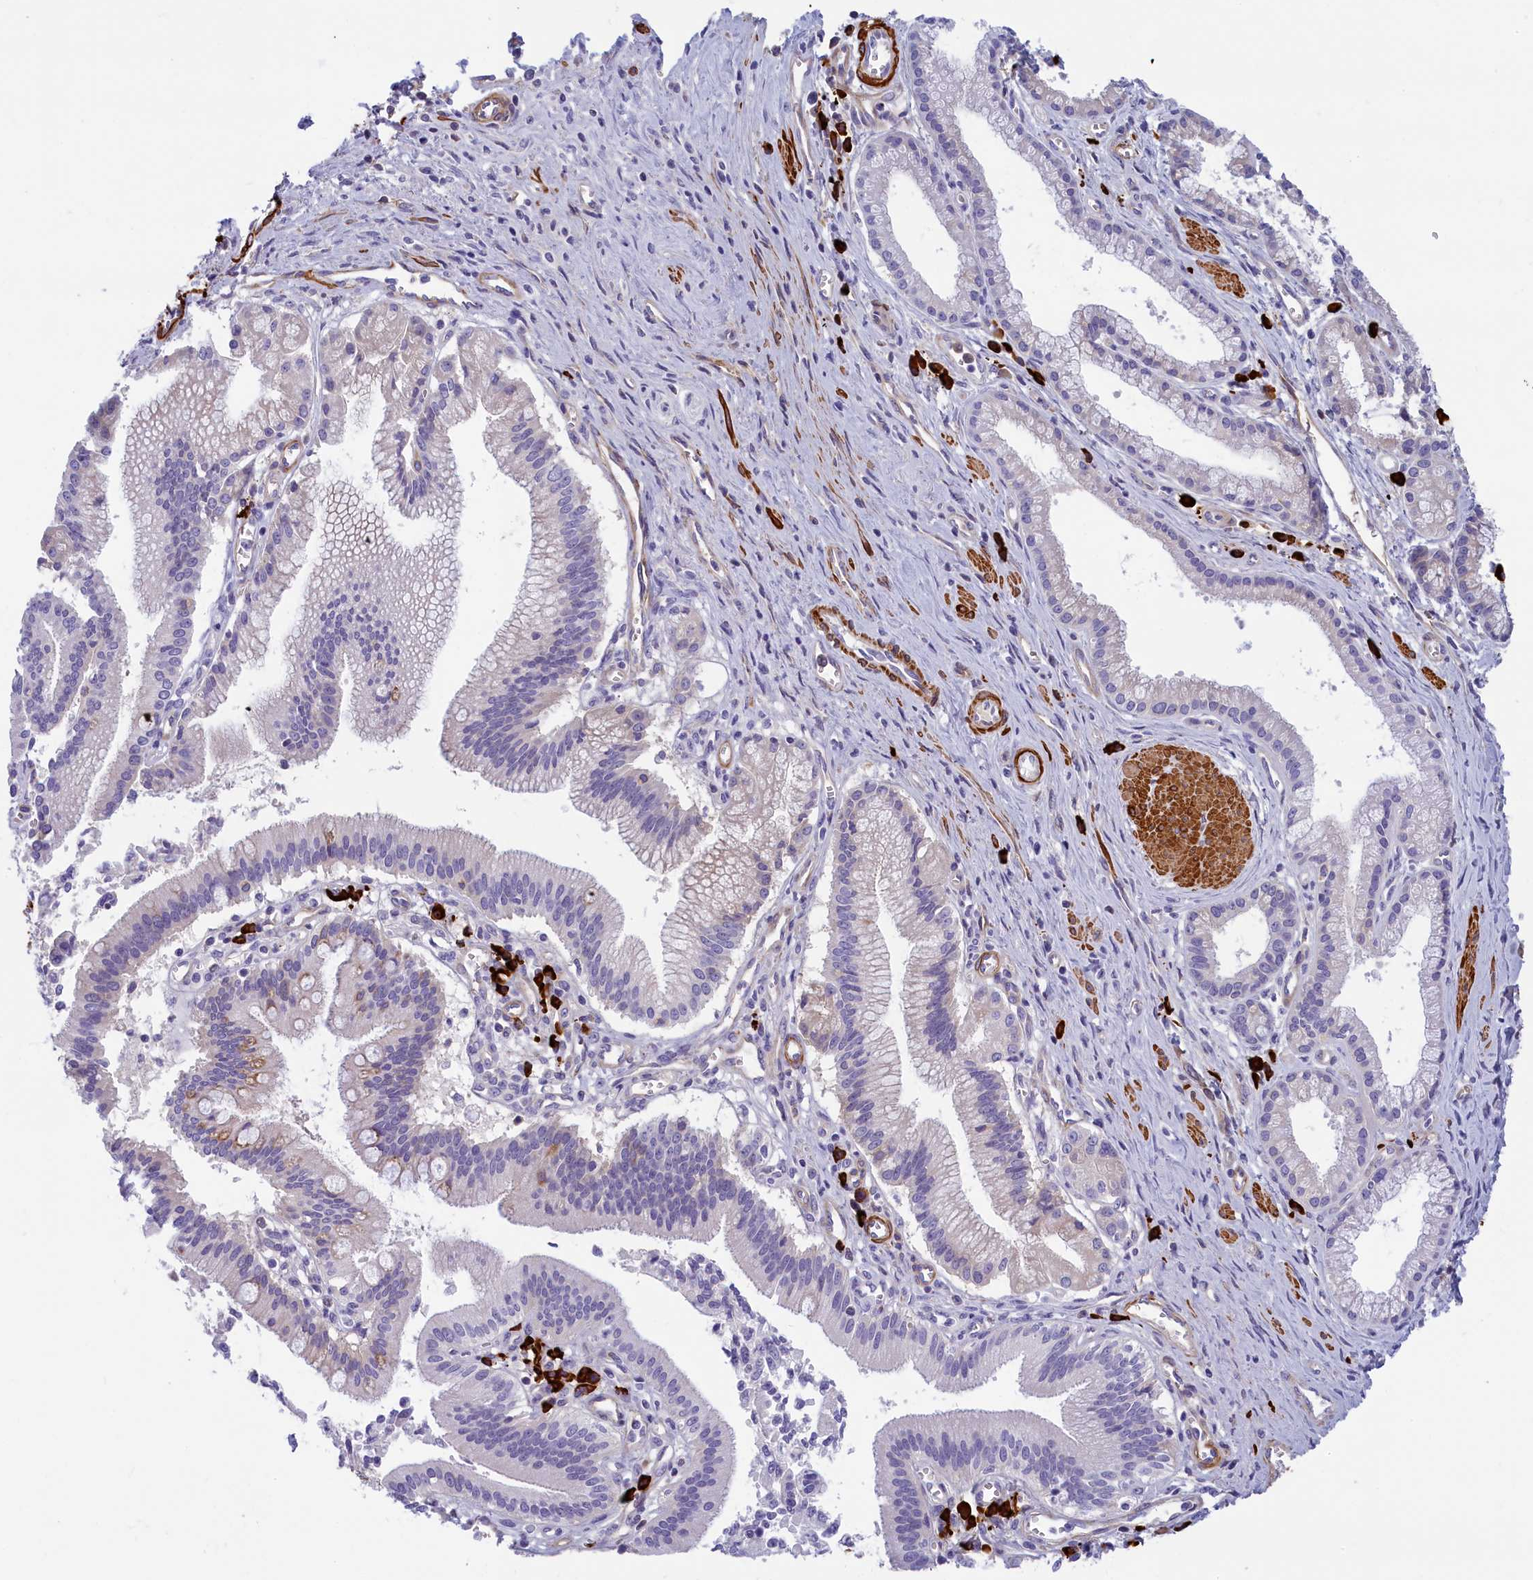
{"staining": {"intensity": "negative", "quantity": "none", "location": "none"}, "tissue": "pancreatic cancer", "cell_type": "Tumor cells", "image_type": "cancer", "snomed": [{"axis": "morphology", "description": "Adenocarcinoma, NOS"}, {"axis": "topography", "description": "Pancreas"}], "caption": "This is an IHC micrograph of pancreatic adenocarcinoma. There is no expression in tumor cells.", "gene": "BCL2L13", "patient": {"sex": "male", "age": 78}}